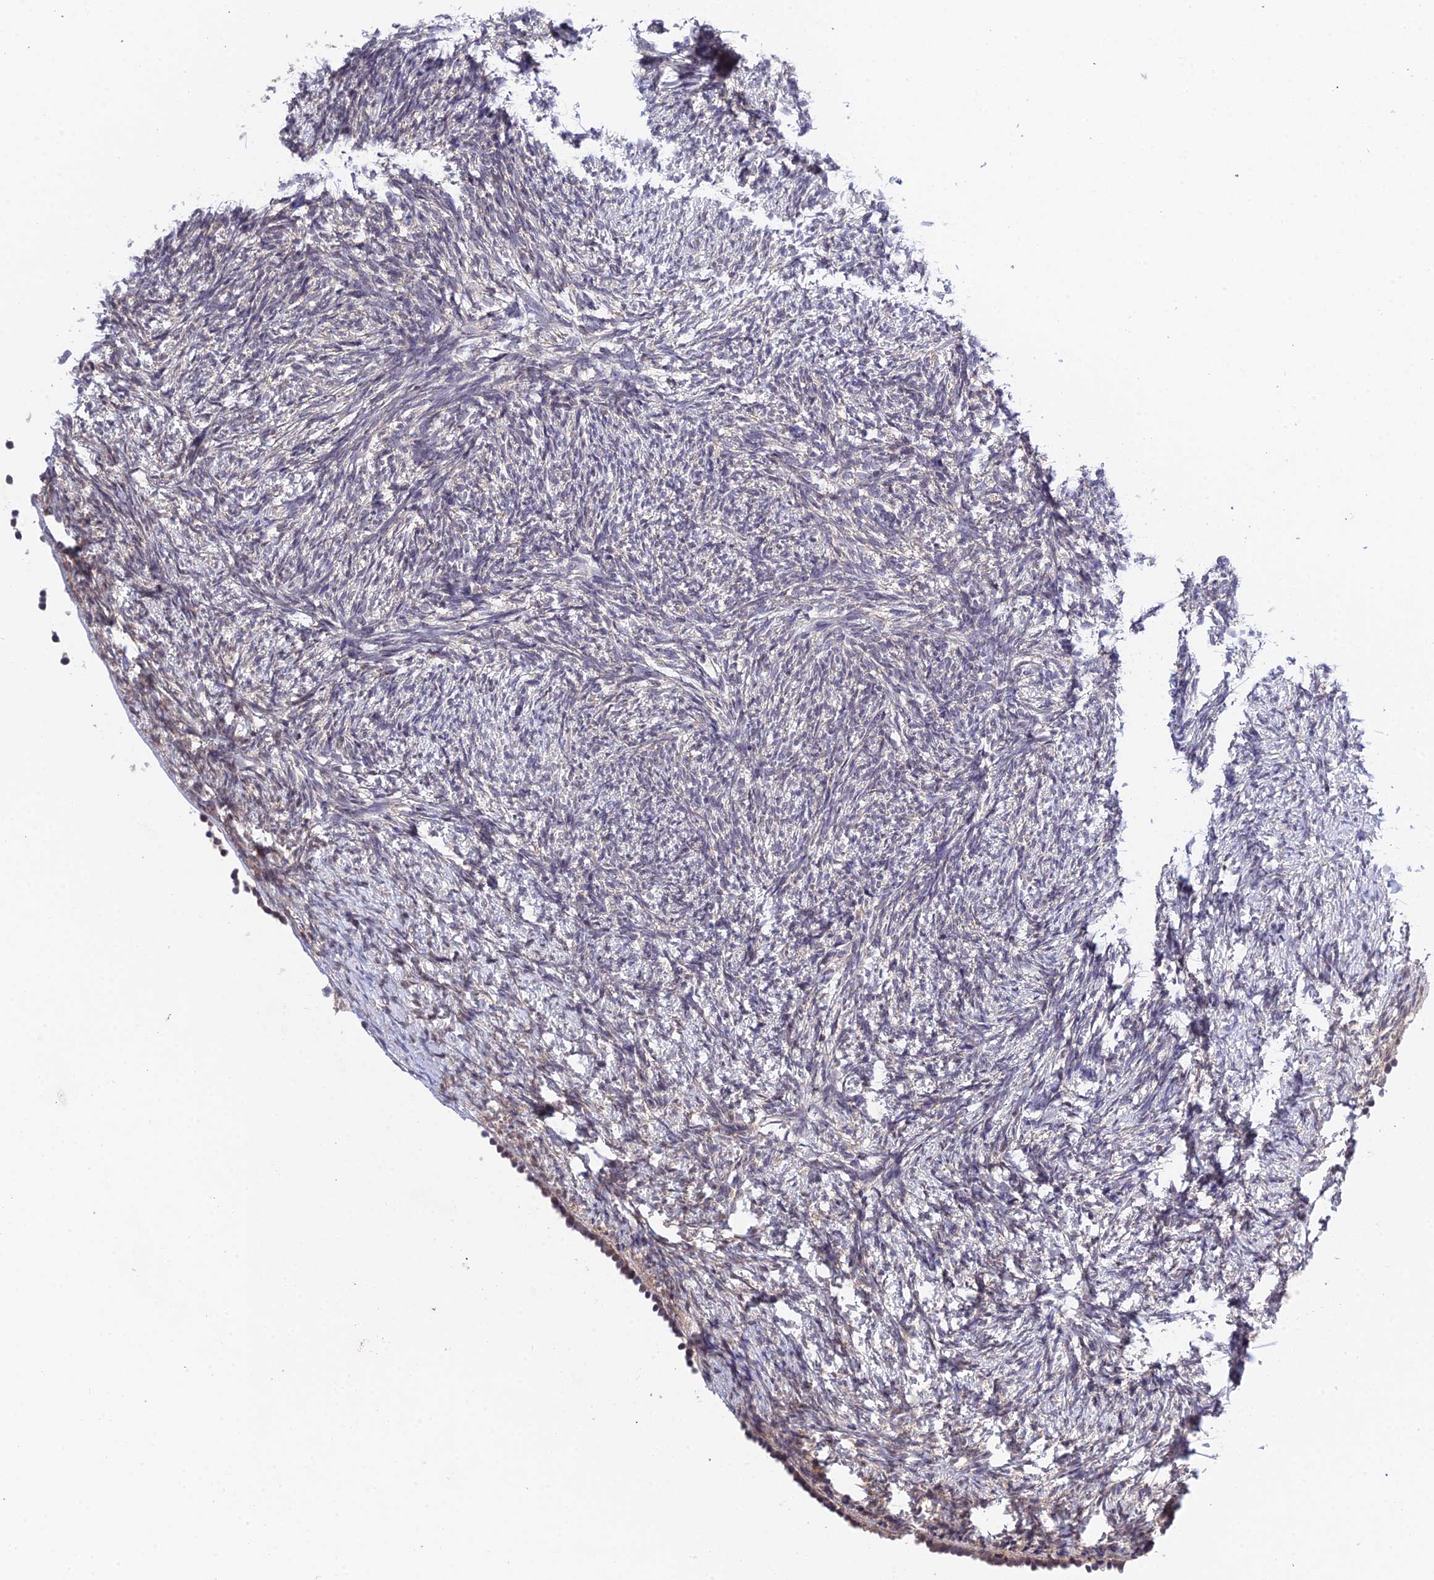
{"staining": {"intensity": "weak", "quantity": "<25%", "location": "cytoplasmic/membranous,nuclear"}, "tissue": "ovary", "cell_type": "Ovarian stroma cells", "image_type": "normal", "snomed": [{"axis": "morphology", "description": "Normal tissue, NOS"}, {"axis": "topography", "description": "Ovary"}], "caption": "This is a image of IHC staining of benign ovary, which shows no expression in ovarian stroma cells.", "gene": "TEKT1", "patient": {"sex": "female", "age": 60}}